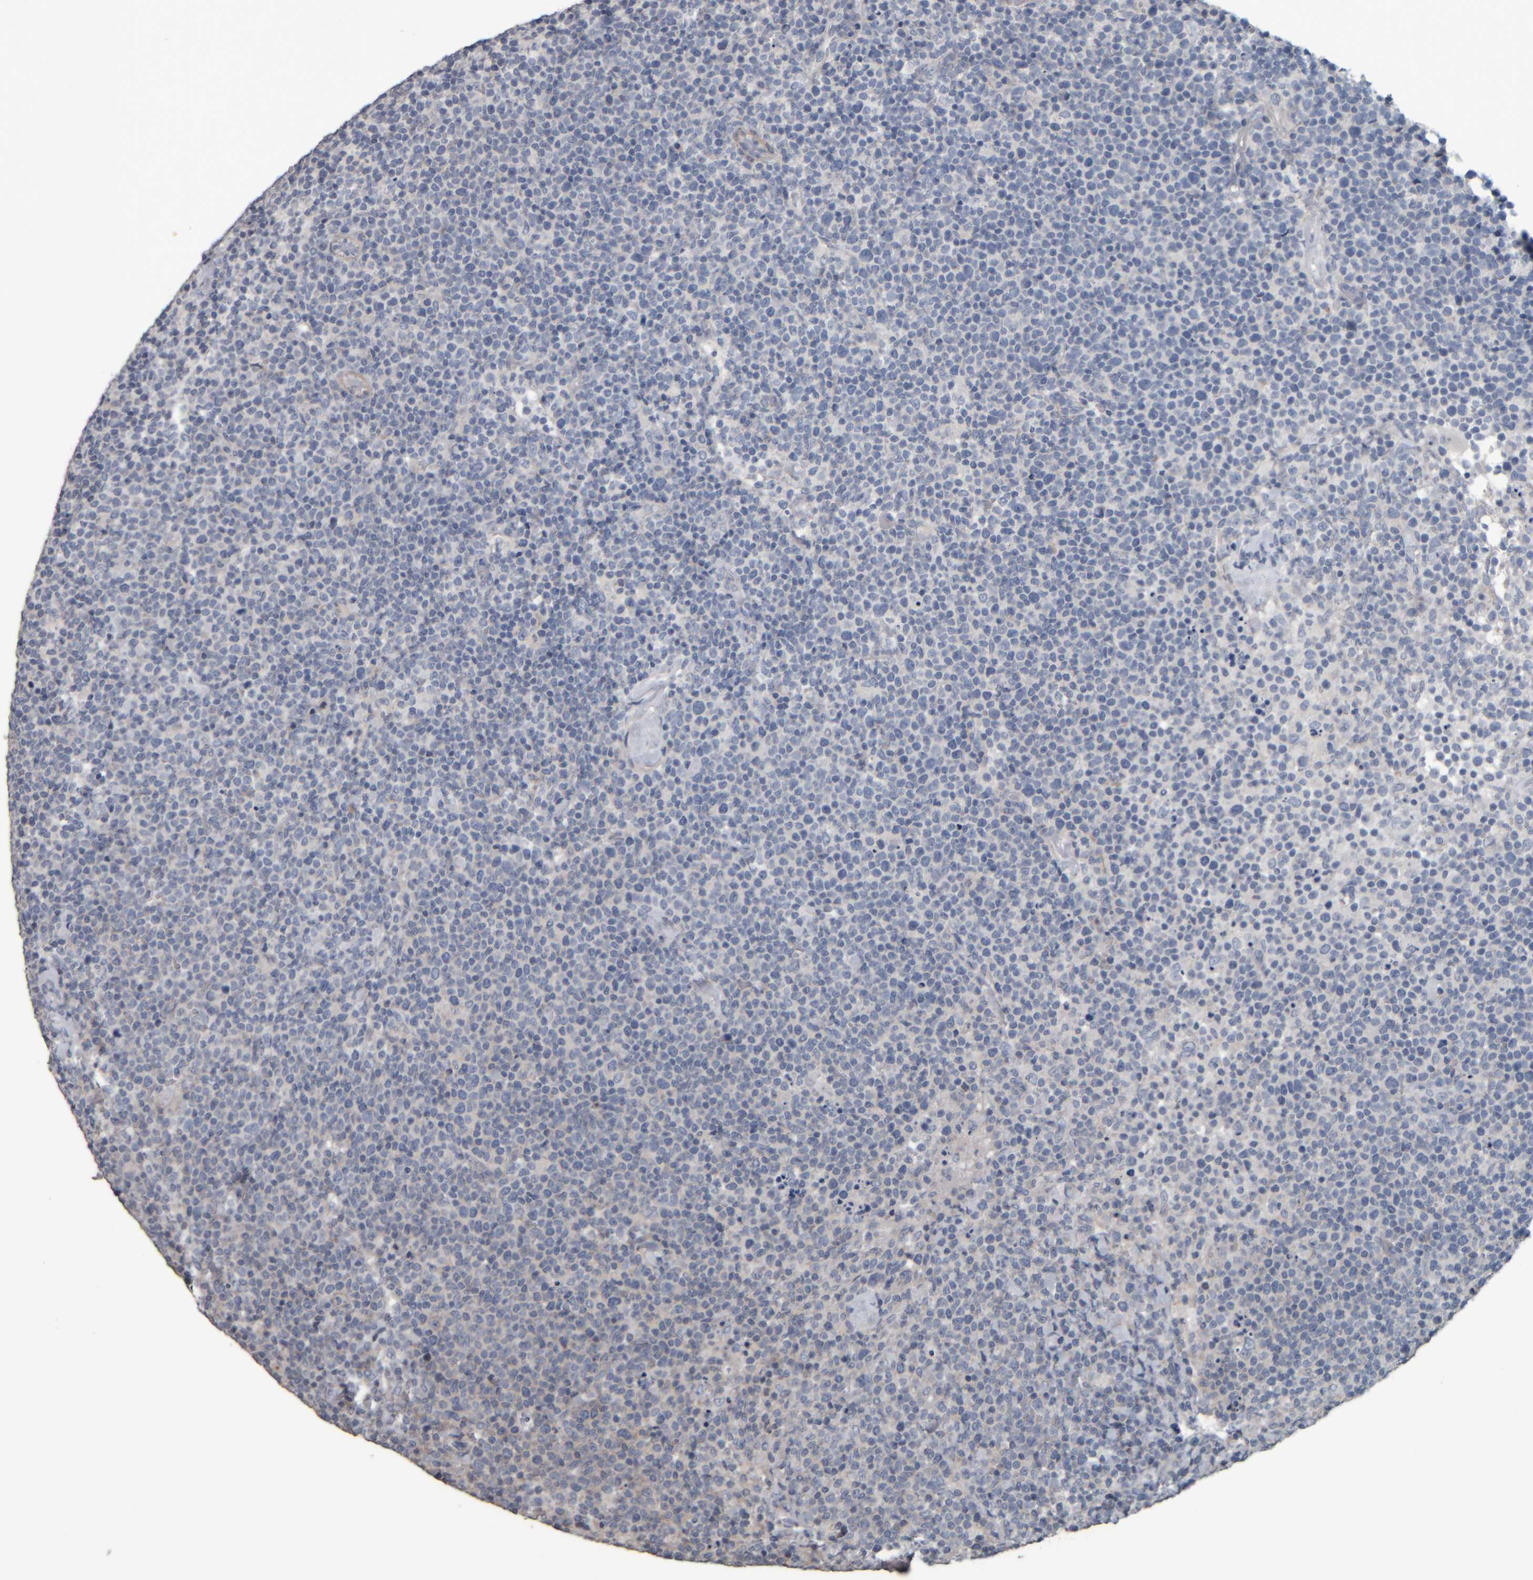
{"staining": {"intensity": "negative", "quantity": "none", "location": "none"}, "tissue": "lymphoma", "cell_type": "Tumor cells", "image_type": "cancer", "snomed": [{"axis": "morphology", "description": "Malignant lymphoma, non-Hodgkin's type, High grade"}, {"axis": "topography", "description": "Lymph node"}], "caption": "Tumor cells are negative for brown protein staining in malignant lymphoma, non-Hodgkin's type (high-grade).", "gene": "CAVIN4", "patient": {"sex": "male", "age": 61}}